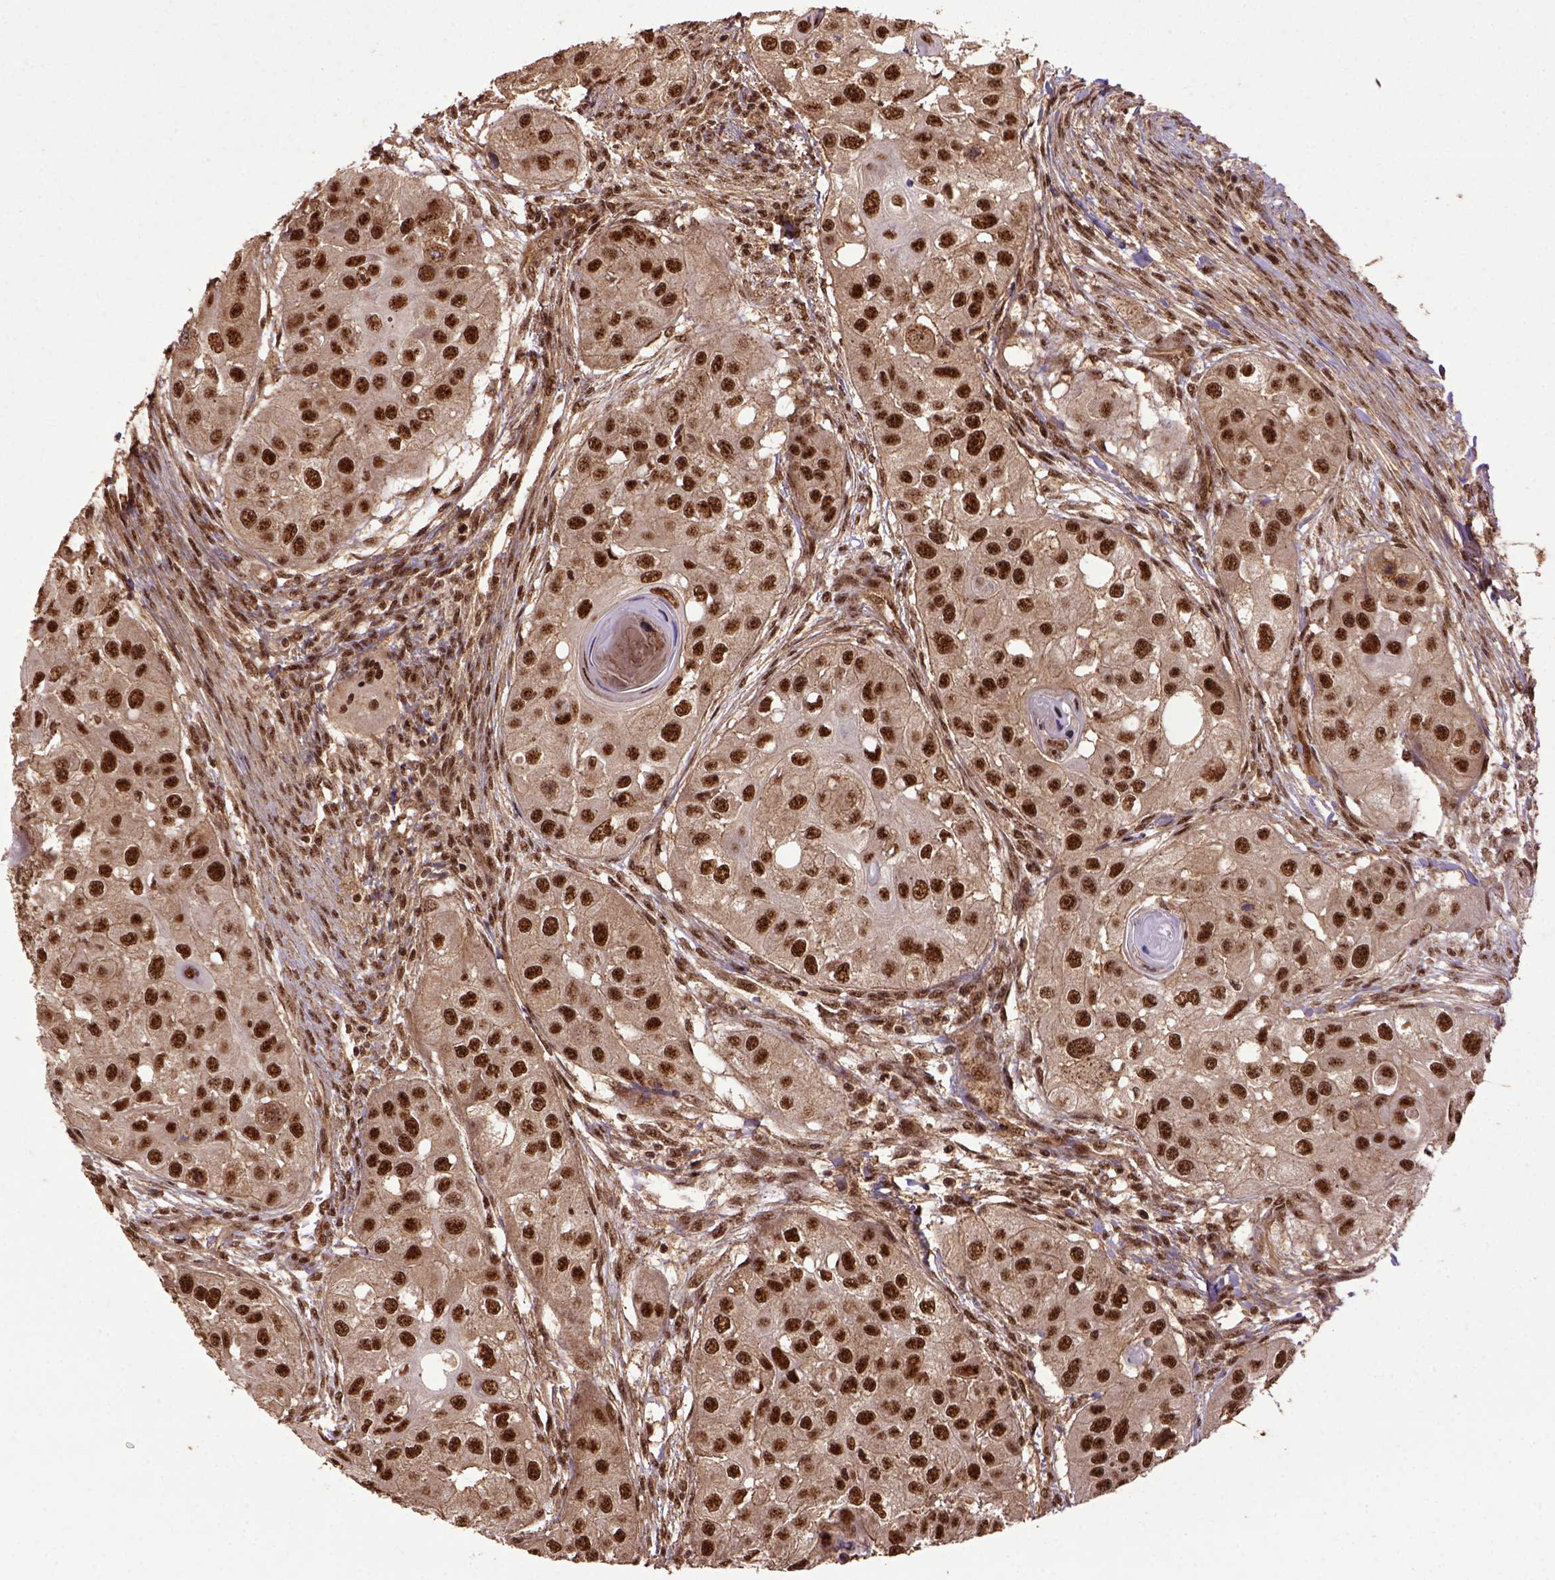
{"staining": {"intensity": "strong", "quantity": ">75%", "location": "nuclear"}, "tissue": "head and neck cancer", "cell_type": "Tumor cells", "image_type": "cancer", "snomed": [{"axis": "morphology", "description": "Squamous cell carcinoma, NOS"}, {"axis": "topography", "description": "Head-Neck"}], "caption": "A micrograph showing strong nuclear staining in approximately >75% of tumor cells in head and neck cancer (squamous cell carcinoma), as visualized by brown immunohistochemical staining.", "gene": "PPIG", "patient": {"sex": "male", "age": 51}}